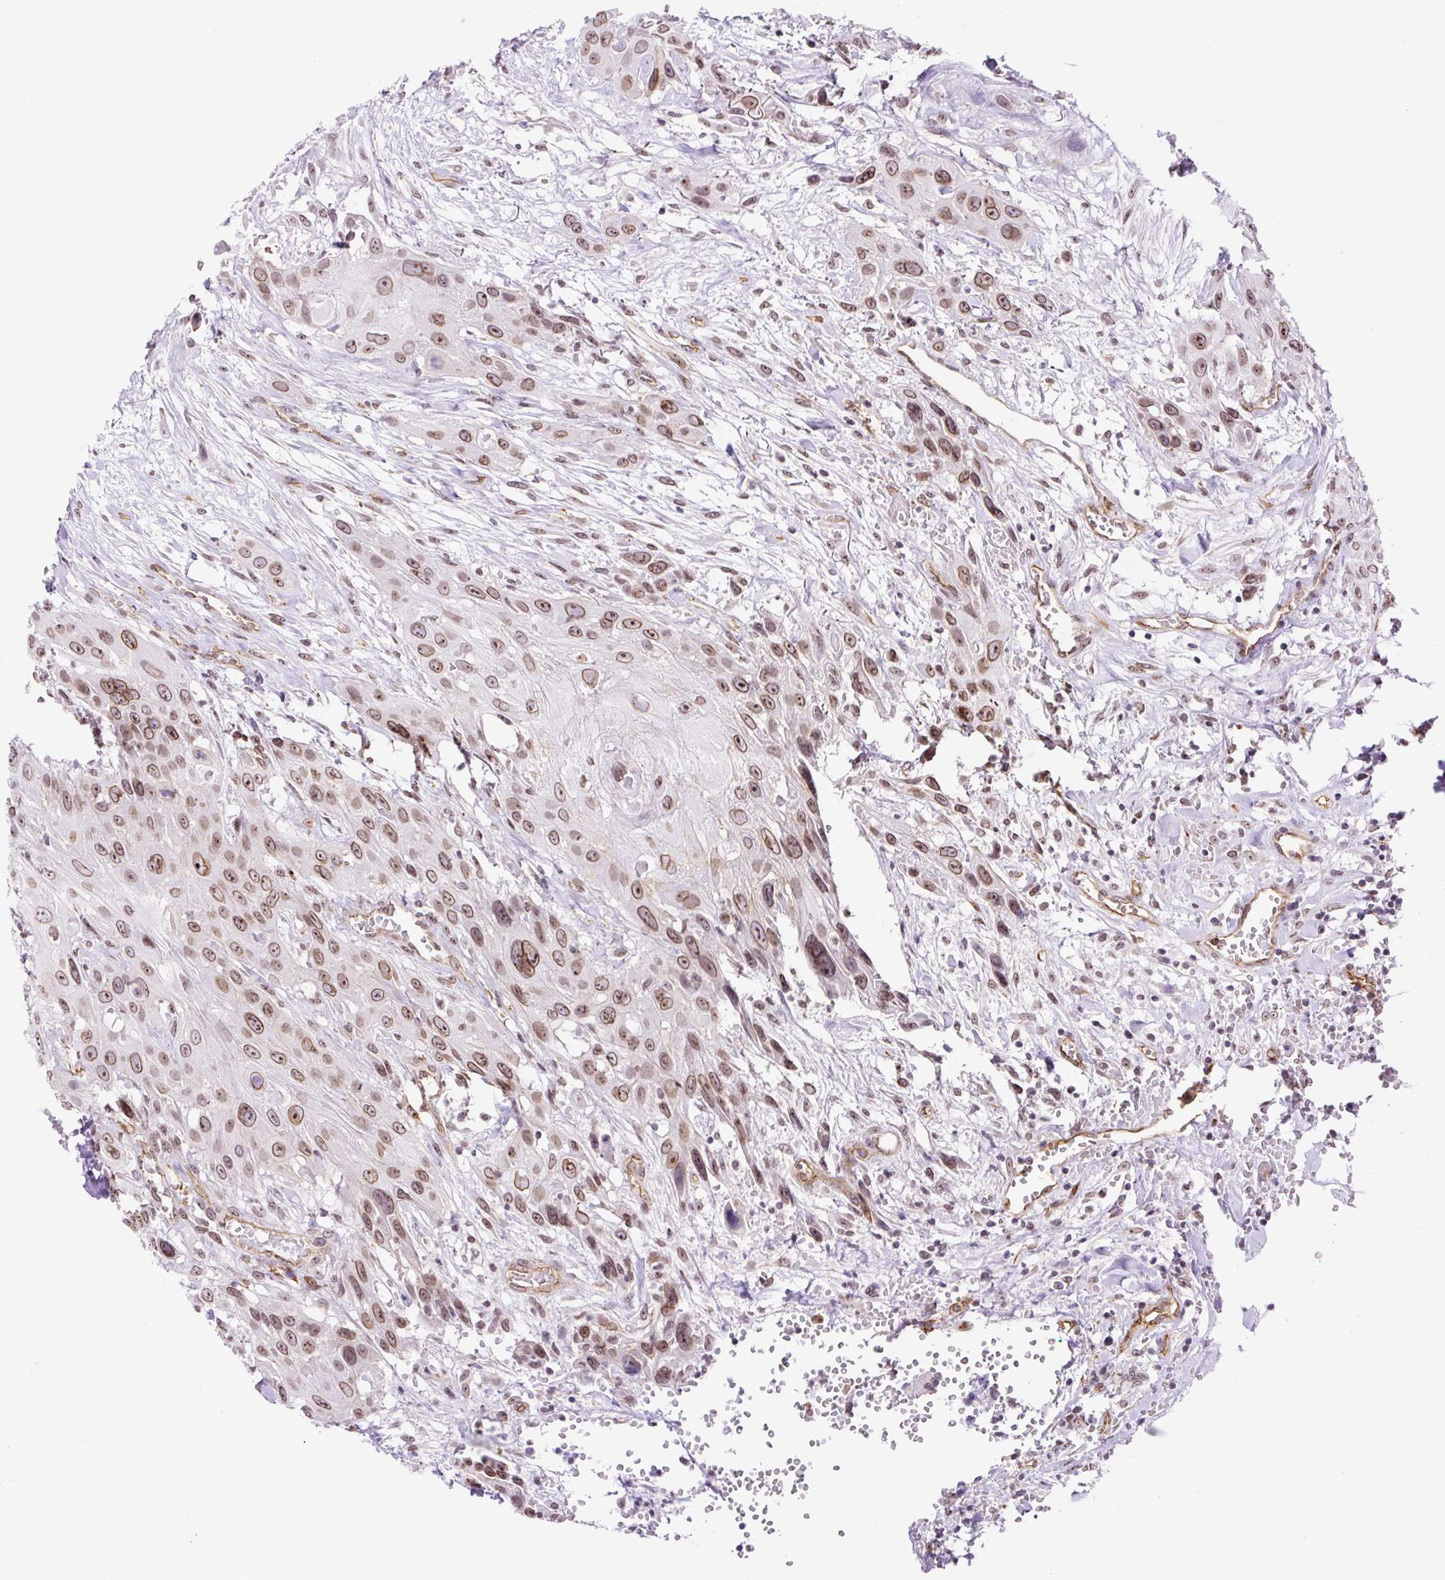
{"staining": {"intensity": "moderate", "quantity": ">75%", "location": "cytoplasmic/membranous,nuclear"}, "tissue": "head and neck cancer", "cell_type": "Tumor cells", "image_type": "cancer", "snomed": [{"axis": "morphology", "description": "Squamous cell carcinoma, NOS"}, {"axis": "topography", "description": "Head-Neck"}], "caption": "Human head and neck squamous cell carcinoma stained with a protein marker demonstrates moderate staining in tumor cells.", "gene": "MYO5C", "patient": {"sex": "male", "age": 81}}